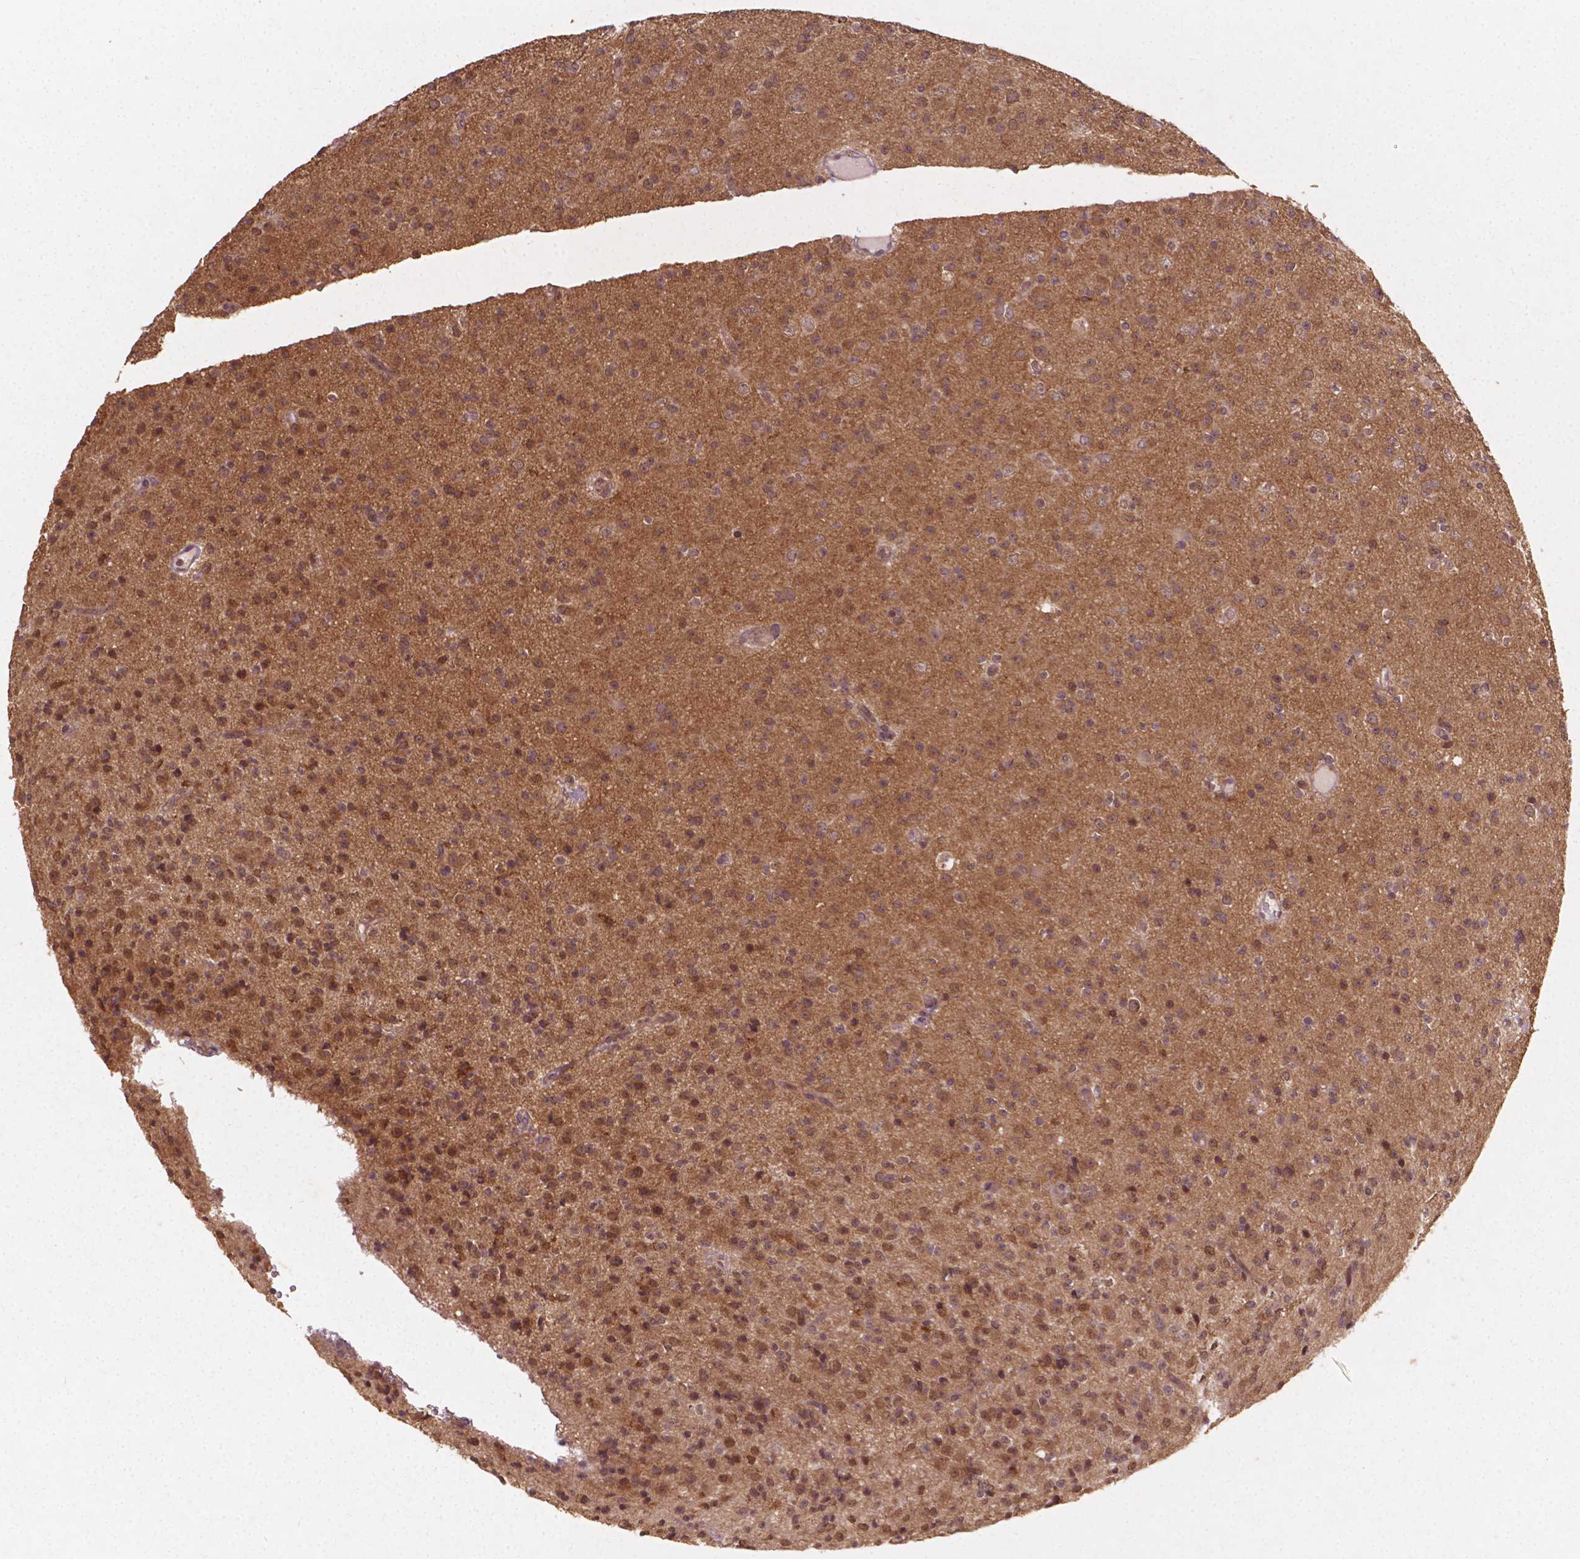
{"staining": {"intensity": "moderate", "quantity": "25%-75%", "location": "cytoplasmic/membranous"}, "tissue": "glioma", "cell_type": "Tumor cells", "image_type": "cancer", "snomed": [{"axis": "morphology", "description": "Glioma, malignant, High grade"}, {"axis": "topography", "description": "Brain"}], "caption": "The histopathology image reveals a brown stain indicating the presence of a protein in the cytoplasmic/membranous of tumor cells in glioma.", "gene": "CYFIP2", "patient": {"sex": "male", "age": 36}}